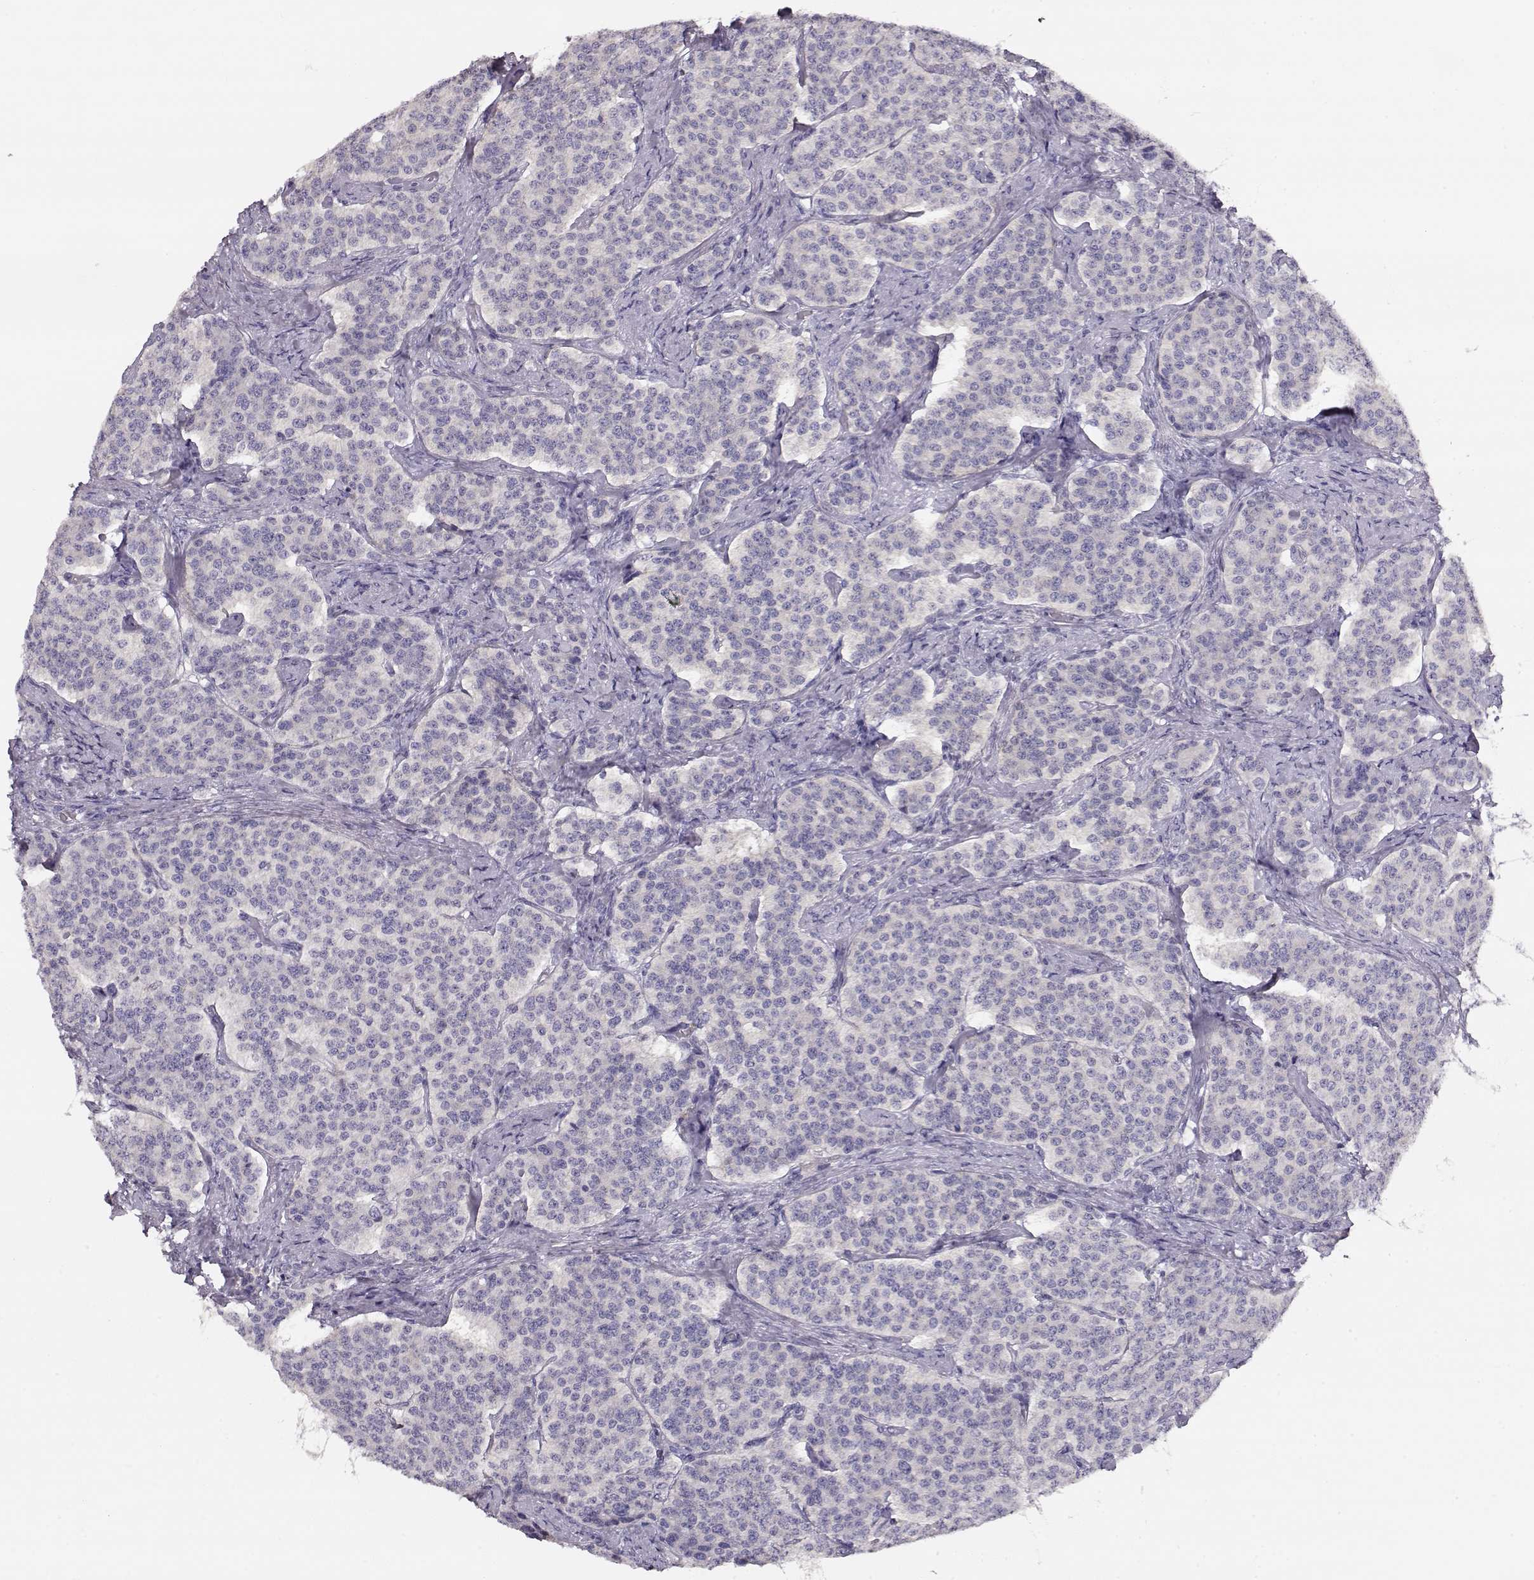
{"staining": {"intensity": "negative", "quantity": "none", "location": "none"}, "tissue": "carcinoid", "cell_type": "Tumor cells", "image_type": "cancer", "snomed": [{"axis": "morphology", "description": "Carcinoid, malignant, NOS"}, {"axis": "topography", "description": "Small intestine"}], "caption": "An immunohistochemistry micrograph of carcinoid is shown. There is no staining in tumor cells of carcinoid.", "gene": "NDRG4", "patient": {"sex": "female", "age": 58}}